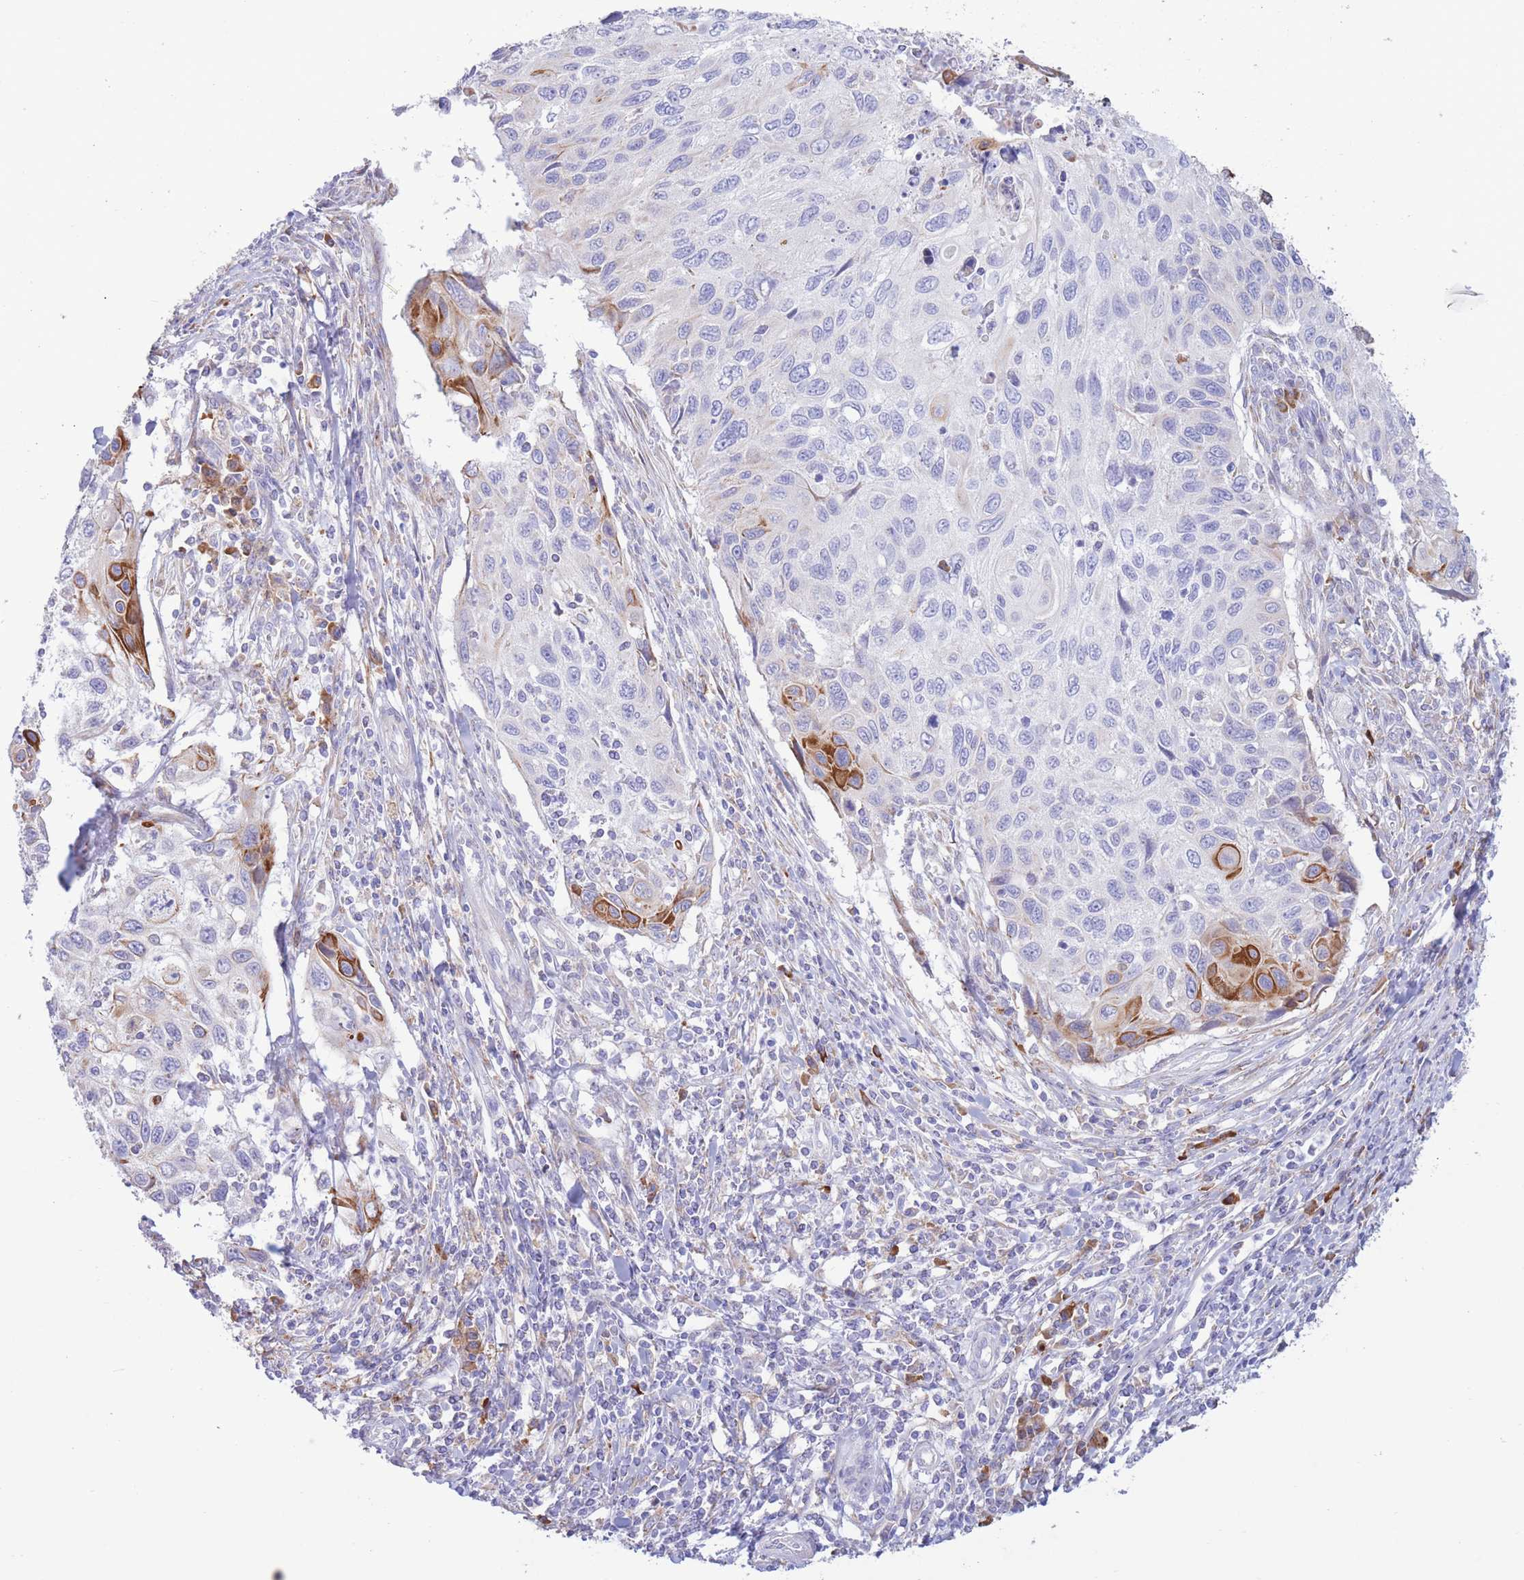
{"staining": {"intensity": "strong", "quantity": "<25%", "location": "cytoplasmic/membranous"}, "tissue": "cervical cancer", "cell_type": "Tumor cells", "image_type": "cancer", "snomed": [{"axis": "morphology", "description": "Squamous cell carcinoma, NOS"}, {"axis": "topography", "description": "Cervix"}], "caption": "A high-resolution image shows immunohistochemistry (IHC) staining of cervical cancer (squamous cell carcinoma), which shows strong cytoplasmic/membranous expression in approximately <25% of tumor cells.", "gene": "MYDGF", "patient": {"sex": "female", "age": 70}}